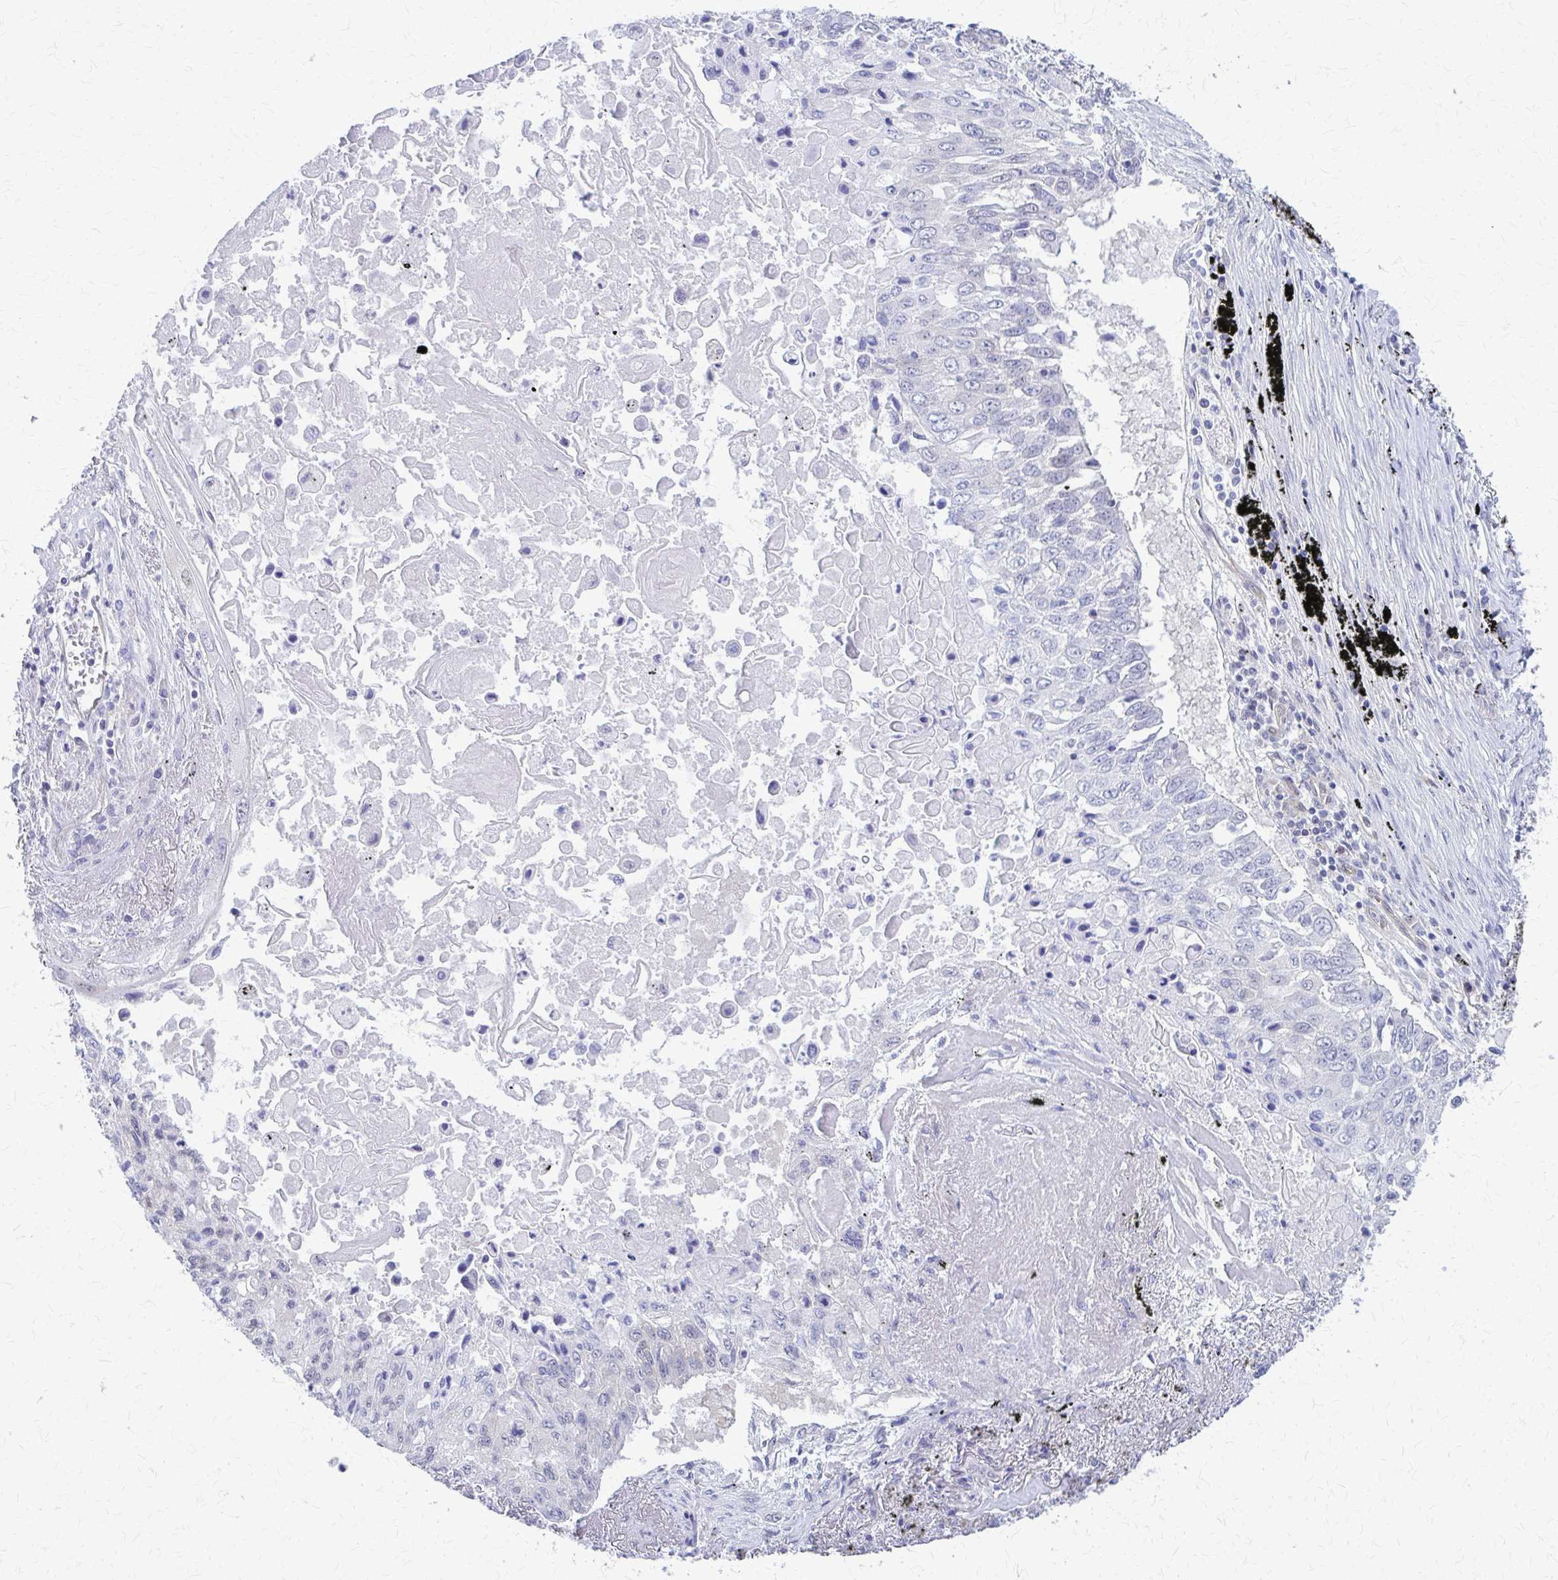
{"staining": {"intensity": "negative", "quantity": "none", "location": "none"}, "tissue": "lung cancer", "cell_type": "Tumor cells", "image_type": "cancer", "snomed": [{"axis": "morphology", "description": "Squamous cell carcinoma, NOS"}, {"axis": "topography", "description": "Lung"}], "caption": "An image of human lung squamous cell carcinoma is negative for staining in tumor cells.", "gene": "CLIC2", "patient": {"sex": "male", "age": 75}}